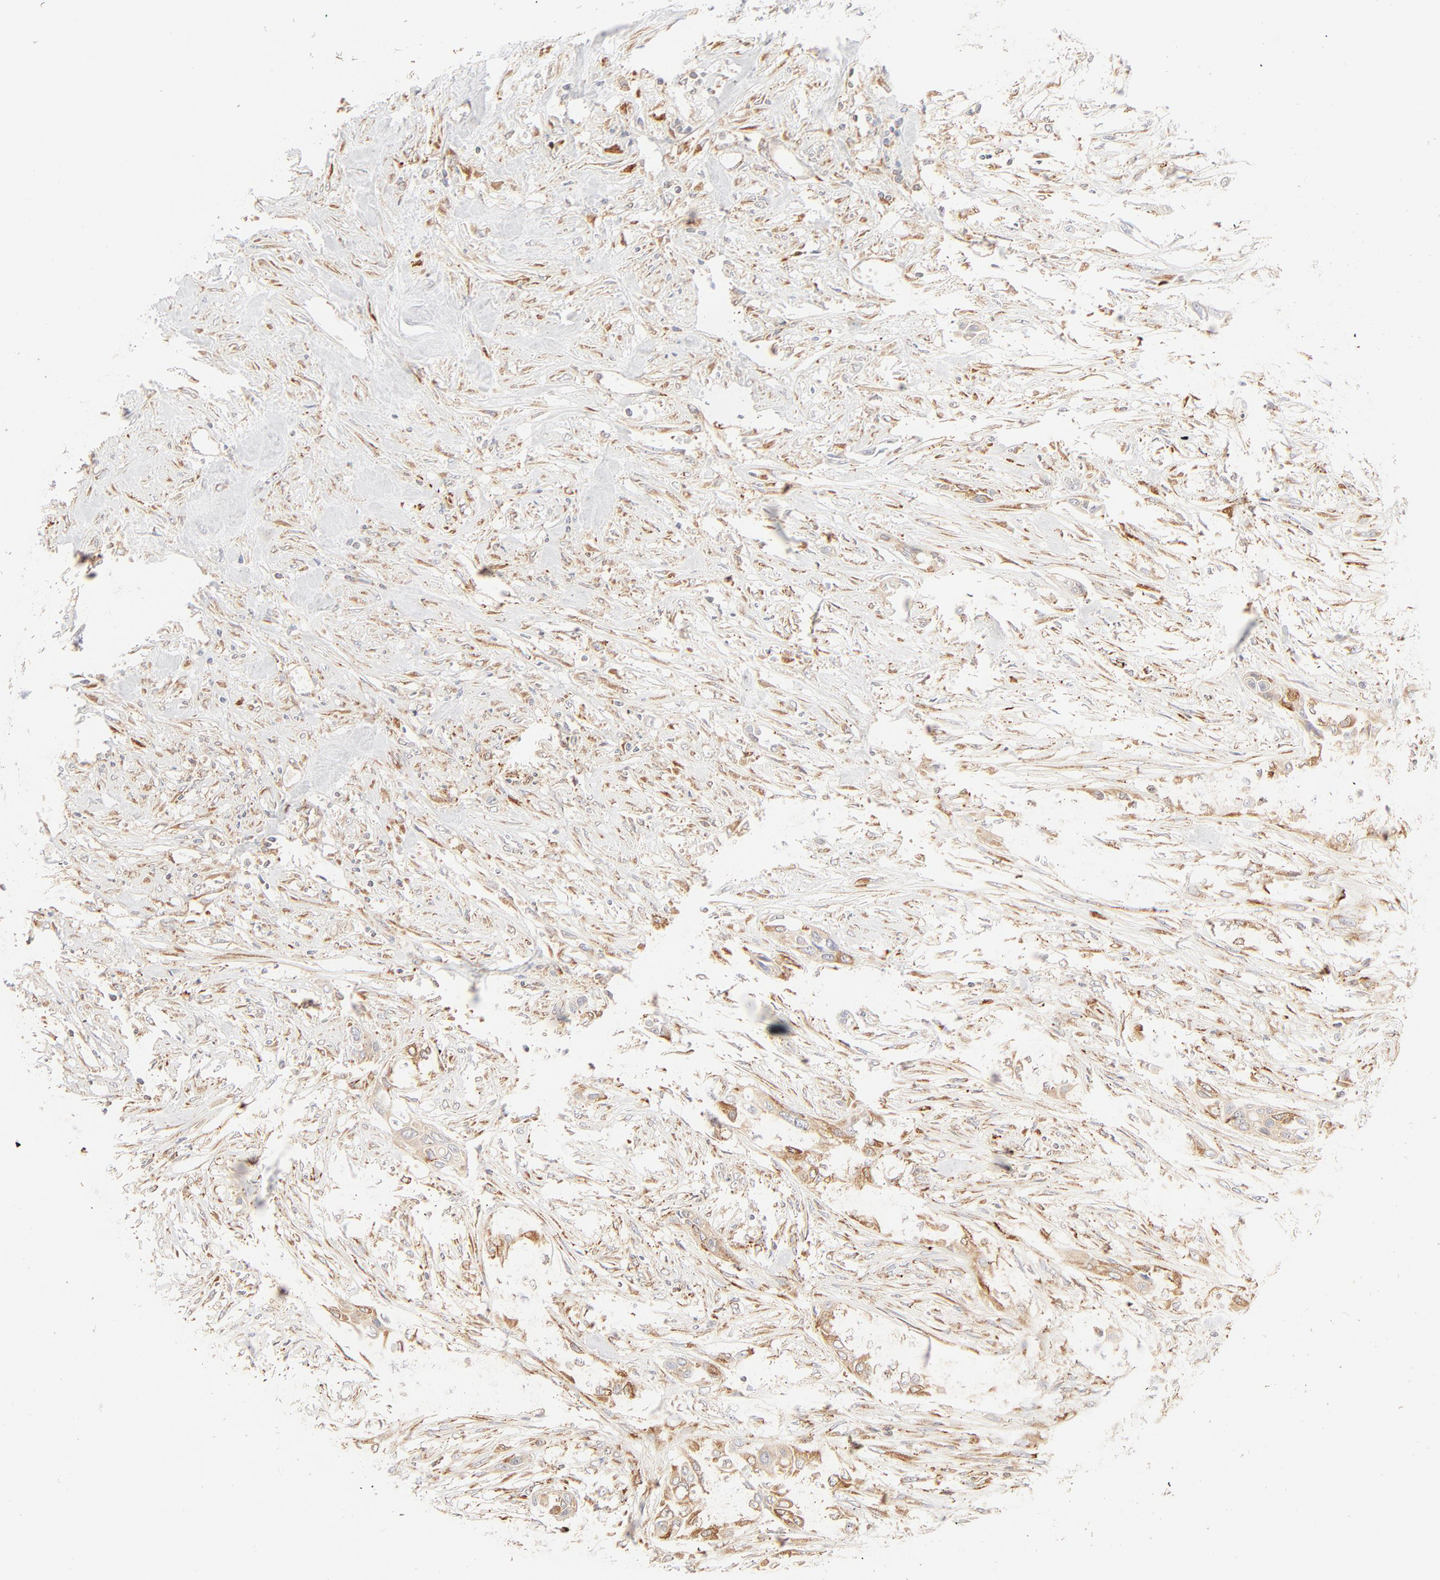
{"staining": {"intensity": "moderate", "quantity": ">75%", "location": "cytoplasmic/membranous"}, "tissue": "urothelial cancer", "cell_type": "Tumor cells", "image_type": "cancer", "snomed": [{"axis": "morphology", "description": "Urothelial carcinoma, High grade"}, {"axis": "topography", "description": "Urinary bladder"}], "caption": "Urothelial carcinoma (high-grade) stained for a protein demonstrates moderate cytoplasmic/membranous positivity in tumor cells. (Brightfield microscopy of DAB IHC at high magnification).", "gene": "PARP12", "patient": {"sex": "male", "age": 74}}